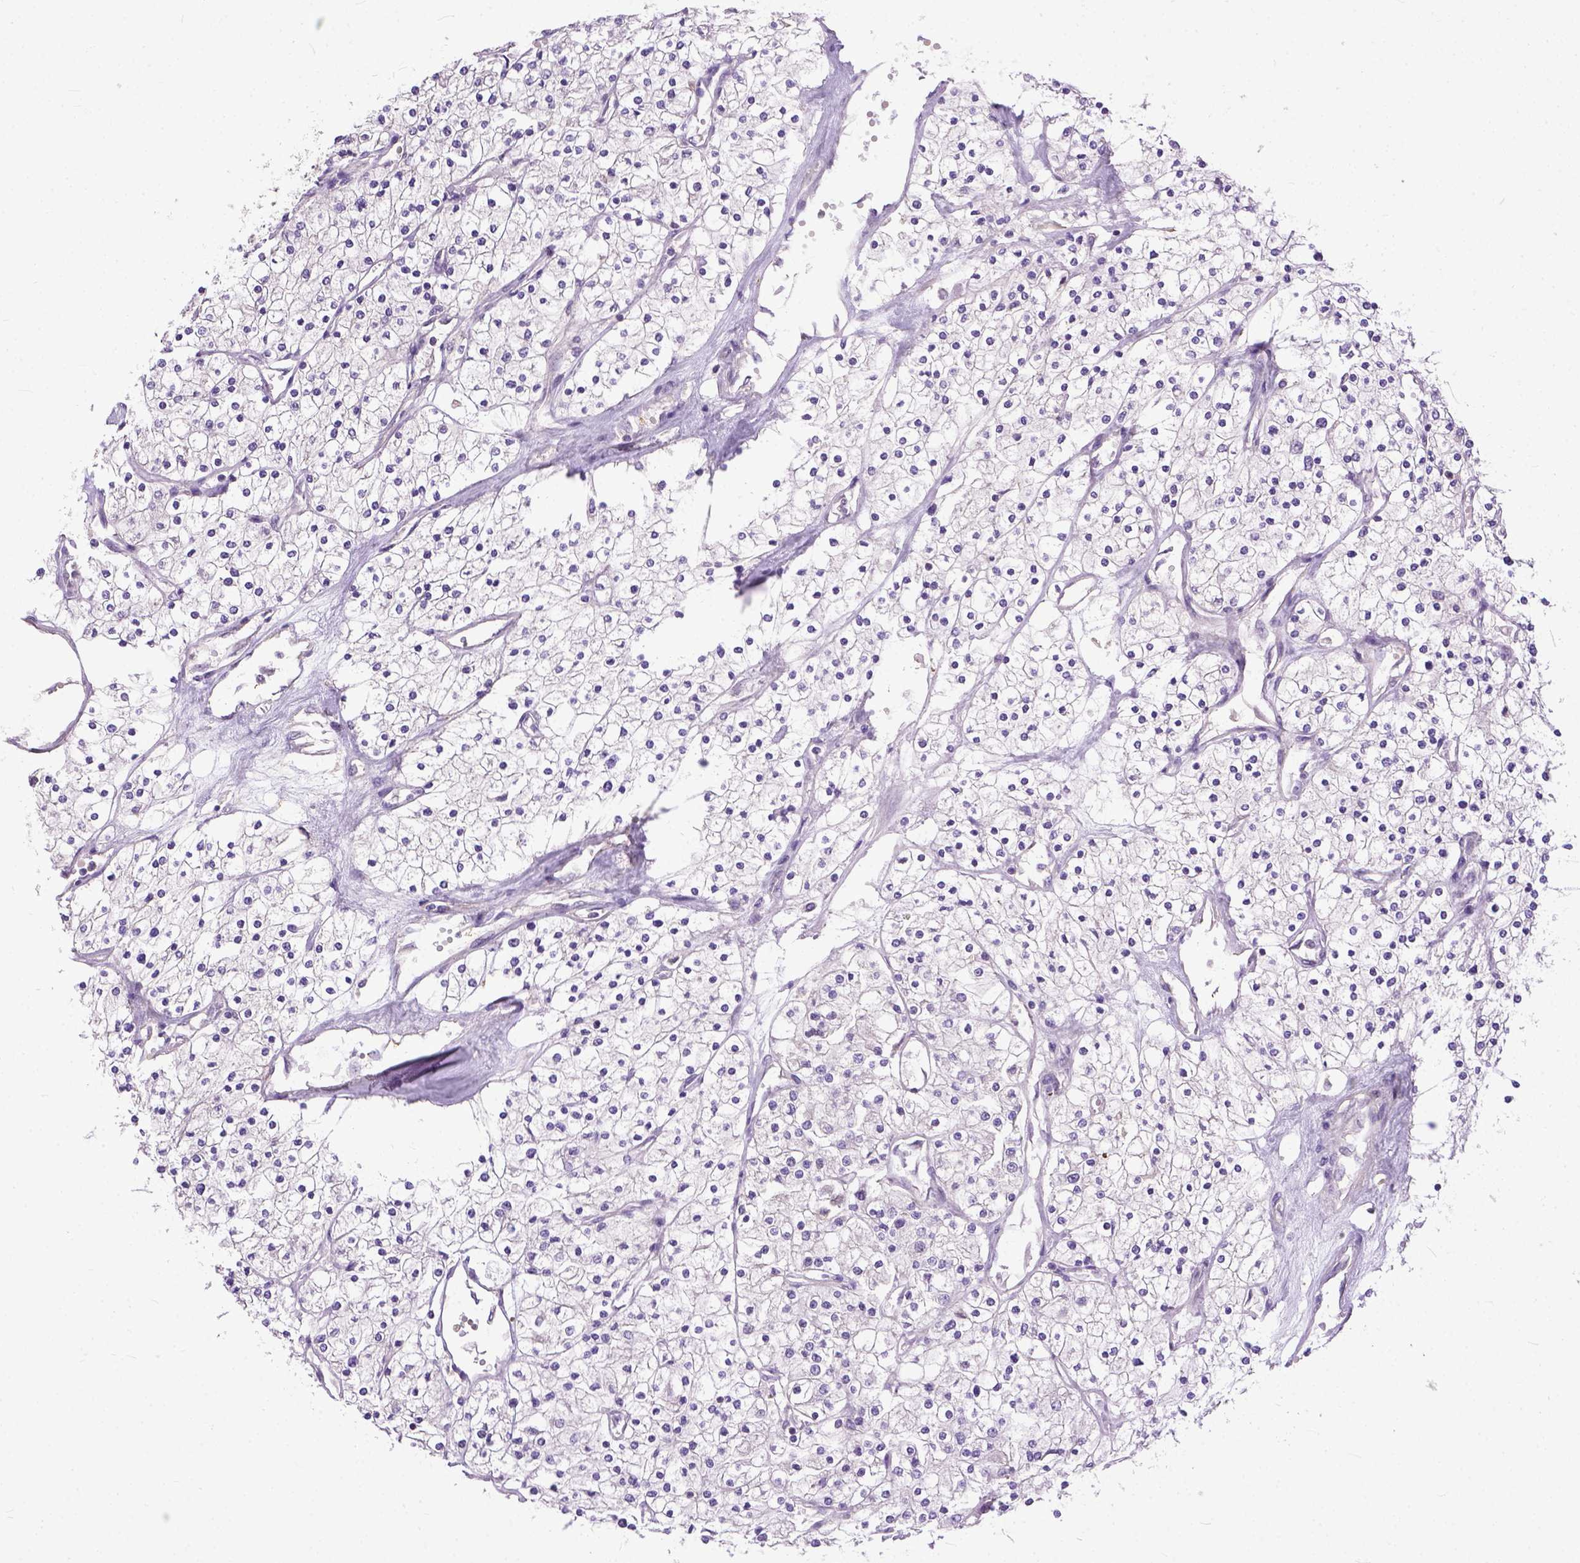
{"staining": {"intensity": "negative", "quantity": "none", "location": "none"}, "tissue": "renal cancer", "cell_type": "Tumor cells", "image_type": "cancer", "snomed": [{"axis": "morphology", "description": "Adenocarcinoma, NOS"}, {"axis": "topography", "description": "Kidney"}], "caption": "DAB (3,3'-diaminobenzidine) immunohistochemical staining of renal cancer demonstrates no significant staining in tumor cells.", "gene": "BANF2", "patient": {"sex": "male", "age": 80}}